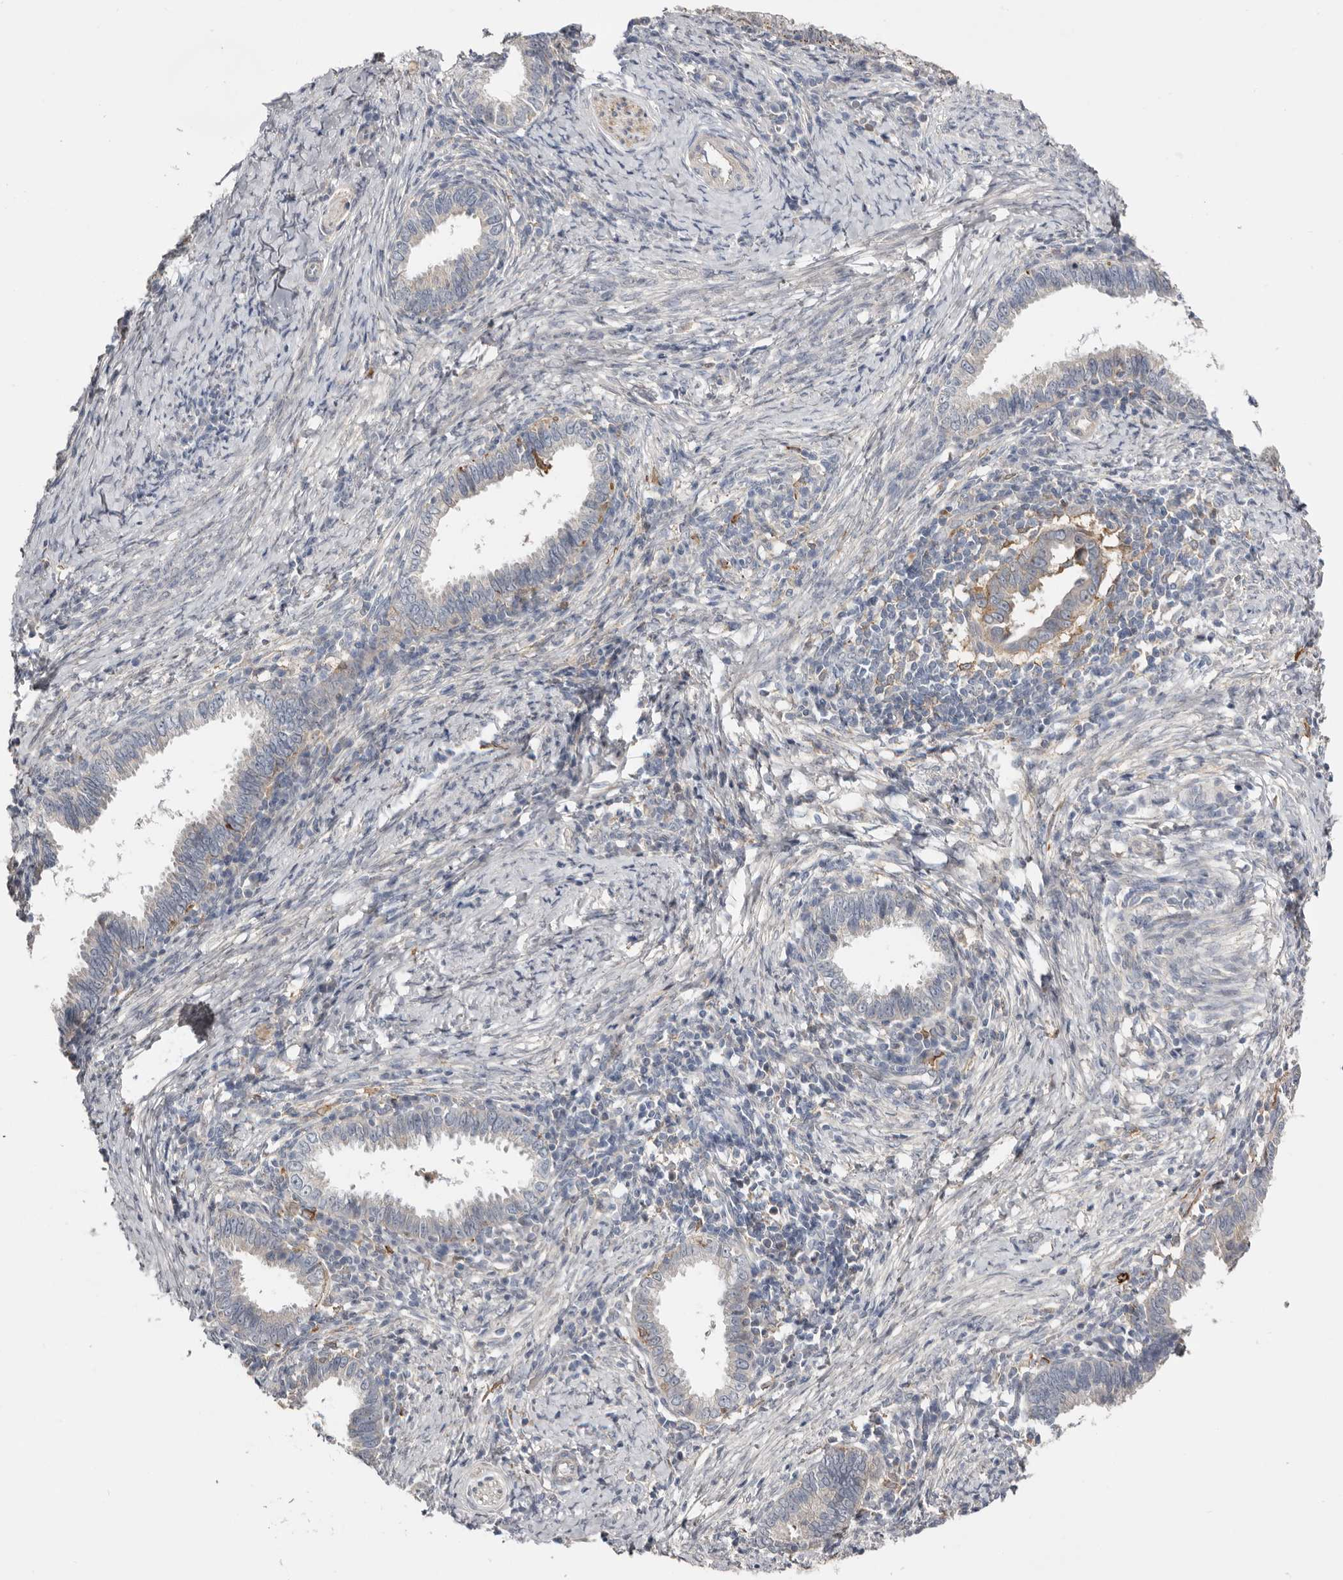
{"staining": {"intensity": "weak", "quantity": "<25%", "location": "cytoplasmic/membranous"}, "tissue": "cervical cancer", "cell_type": "Tumor cells", "image_type": "cancer", "snomed": [{"axis": "morphology", "description": "Adenocarcinoma, NOS"}, {"axis": "topography", "description": "Cervix"}], "caption": "This is a image of immunohistochemistry staining of adenocarcinoma (cervical), which shows no staining in tumor cells. The staining was performed using DAB to visualize the protein expression in brown, while the nuclei were stained in blue with hematoxylin (Magnification: 20x).", "gene": "MSRB2", "patient": {"sex": "female", "age": 36}}